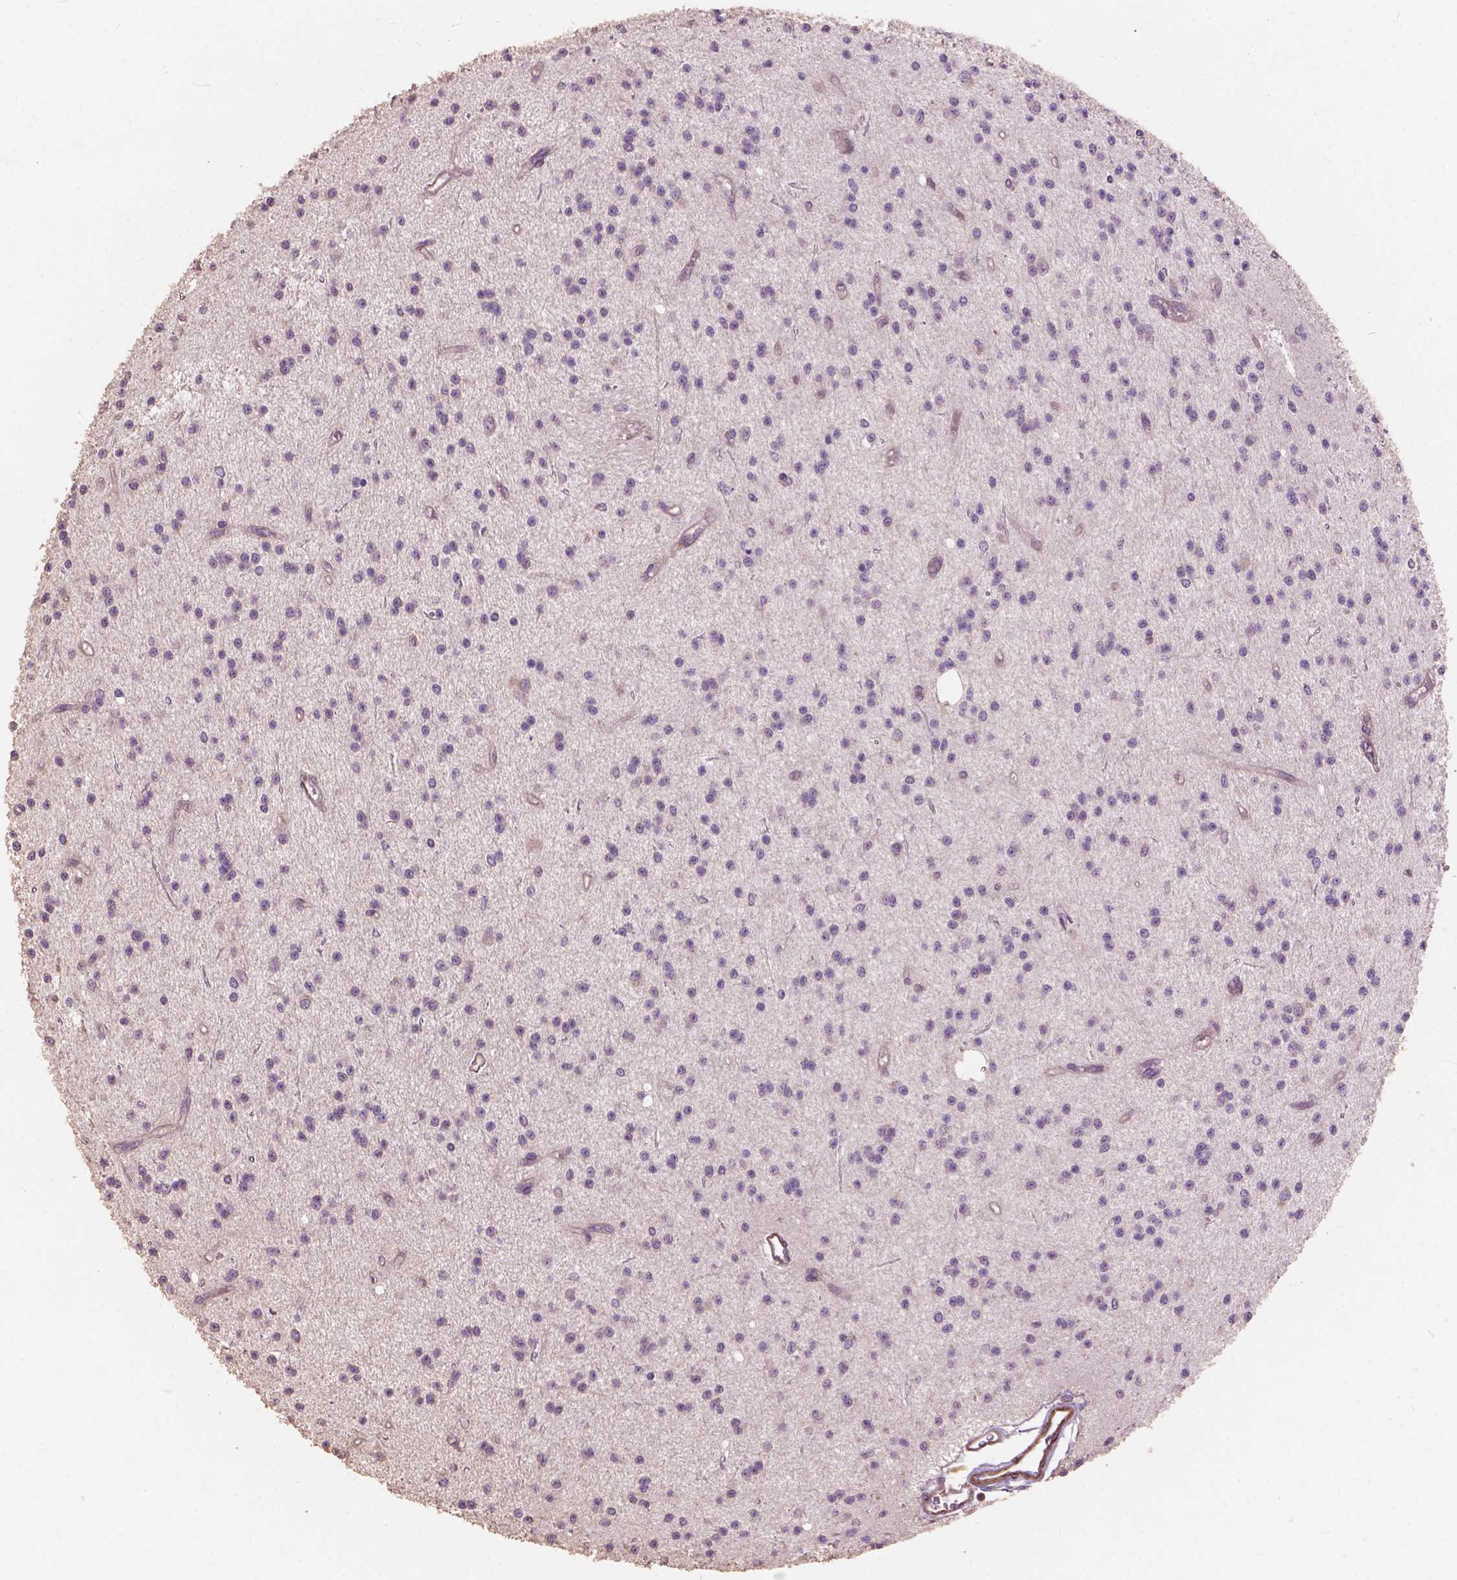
{"staining": {"intensity": "negative", "quantity": "none", "location": "none"}, "tissue": "glioma", "cell_type": "Tumor cells", "image_type": "cancer", "snomed": [{"axis": "morphology", "description": "Glioma, malignant, Low grade"}, {"axis": "topography", "description": "Brain"}], "caption": "Human glioma stained for a protein using immunohistochemistry displays no positivity in tumor cells.", "gene": "FNIP1", "patient": {"sex": "male", "age": 27}}